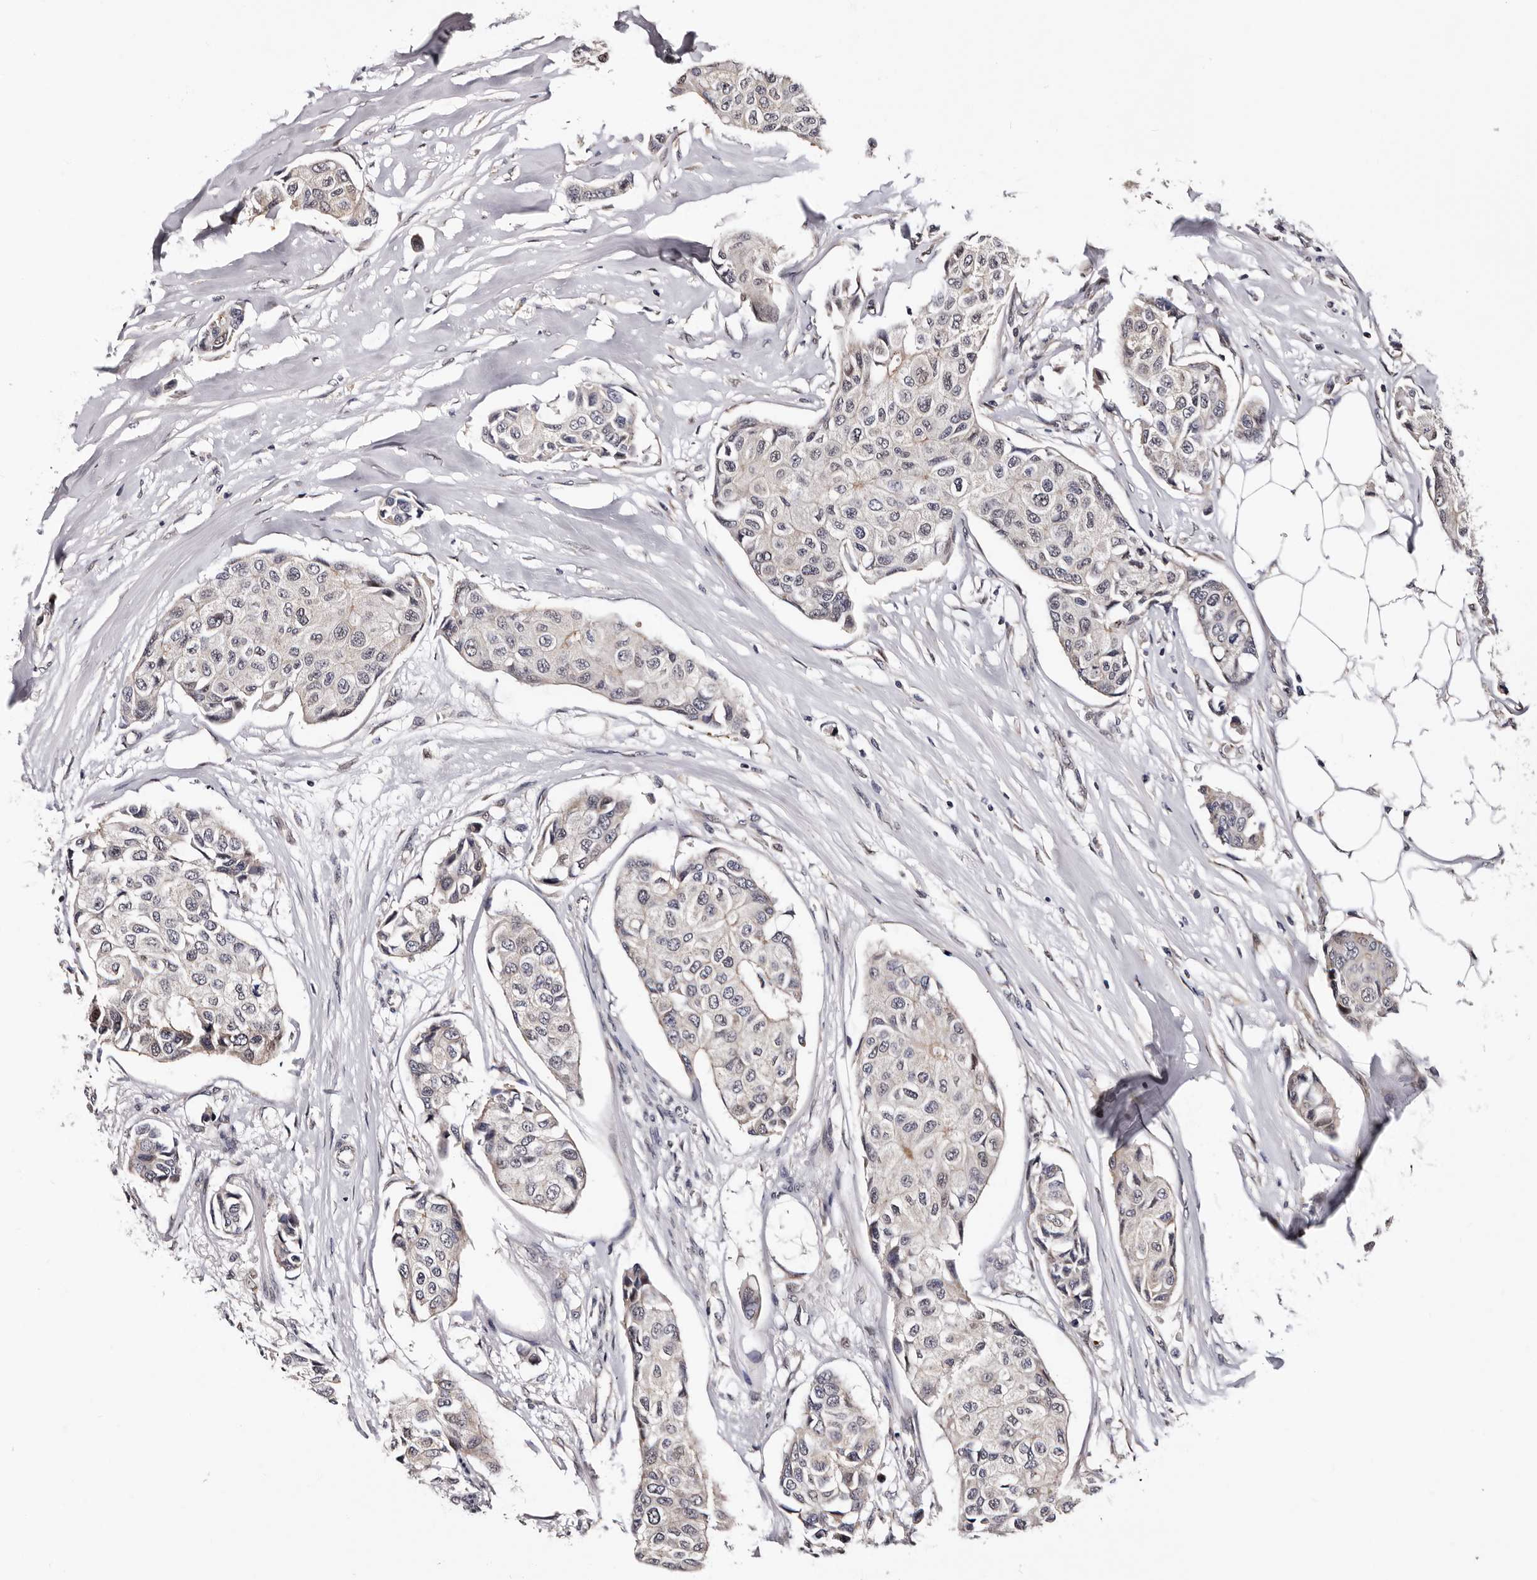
{"staining": {"intensity": "negative", "quantity": "none", "location": "none"}, "tissue": "breast cancer", "cell_type": "Tumor cells", "image_type": "cancer", "snomed": [{"axis": "morphology", "description": "Duct carcinoma"}, {"axis": "topography", "description": "Breast"}], "caption": "This is a micrograph of immunohistochemistry staining of breast cancer (invasive ductal carcinoma), which shows no positivity in tumor cells.", "gene": "GLRX3", "patient": {"sex": "female", "age": 80}}